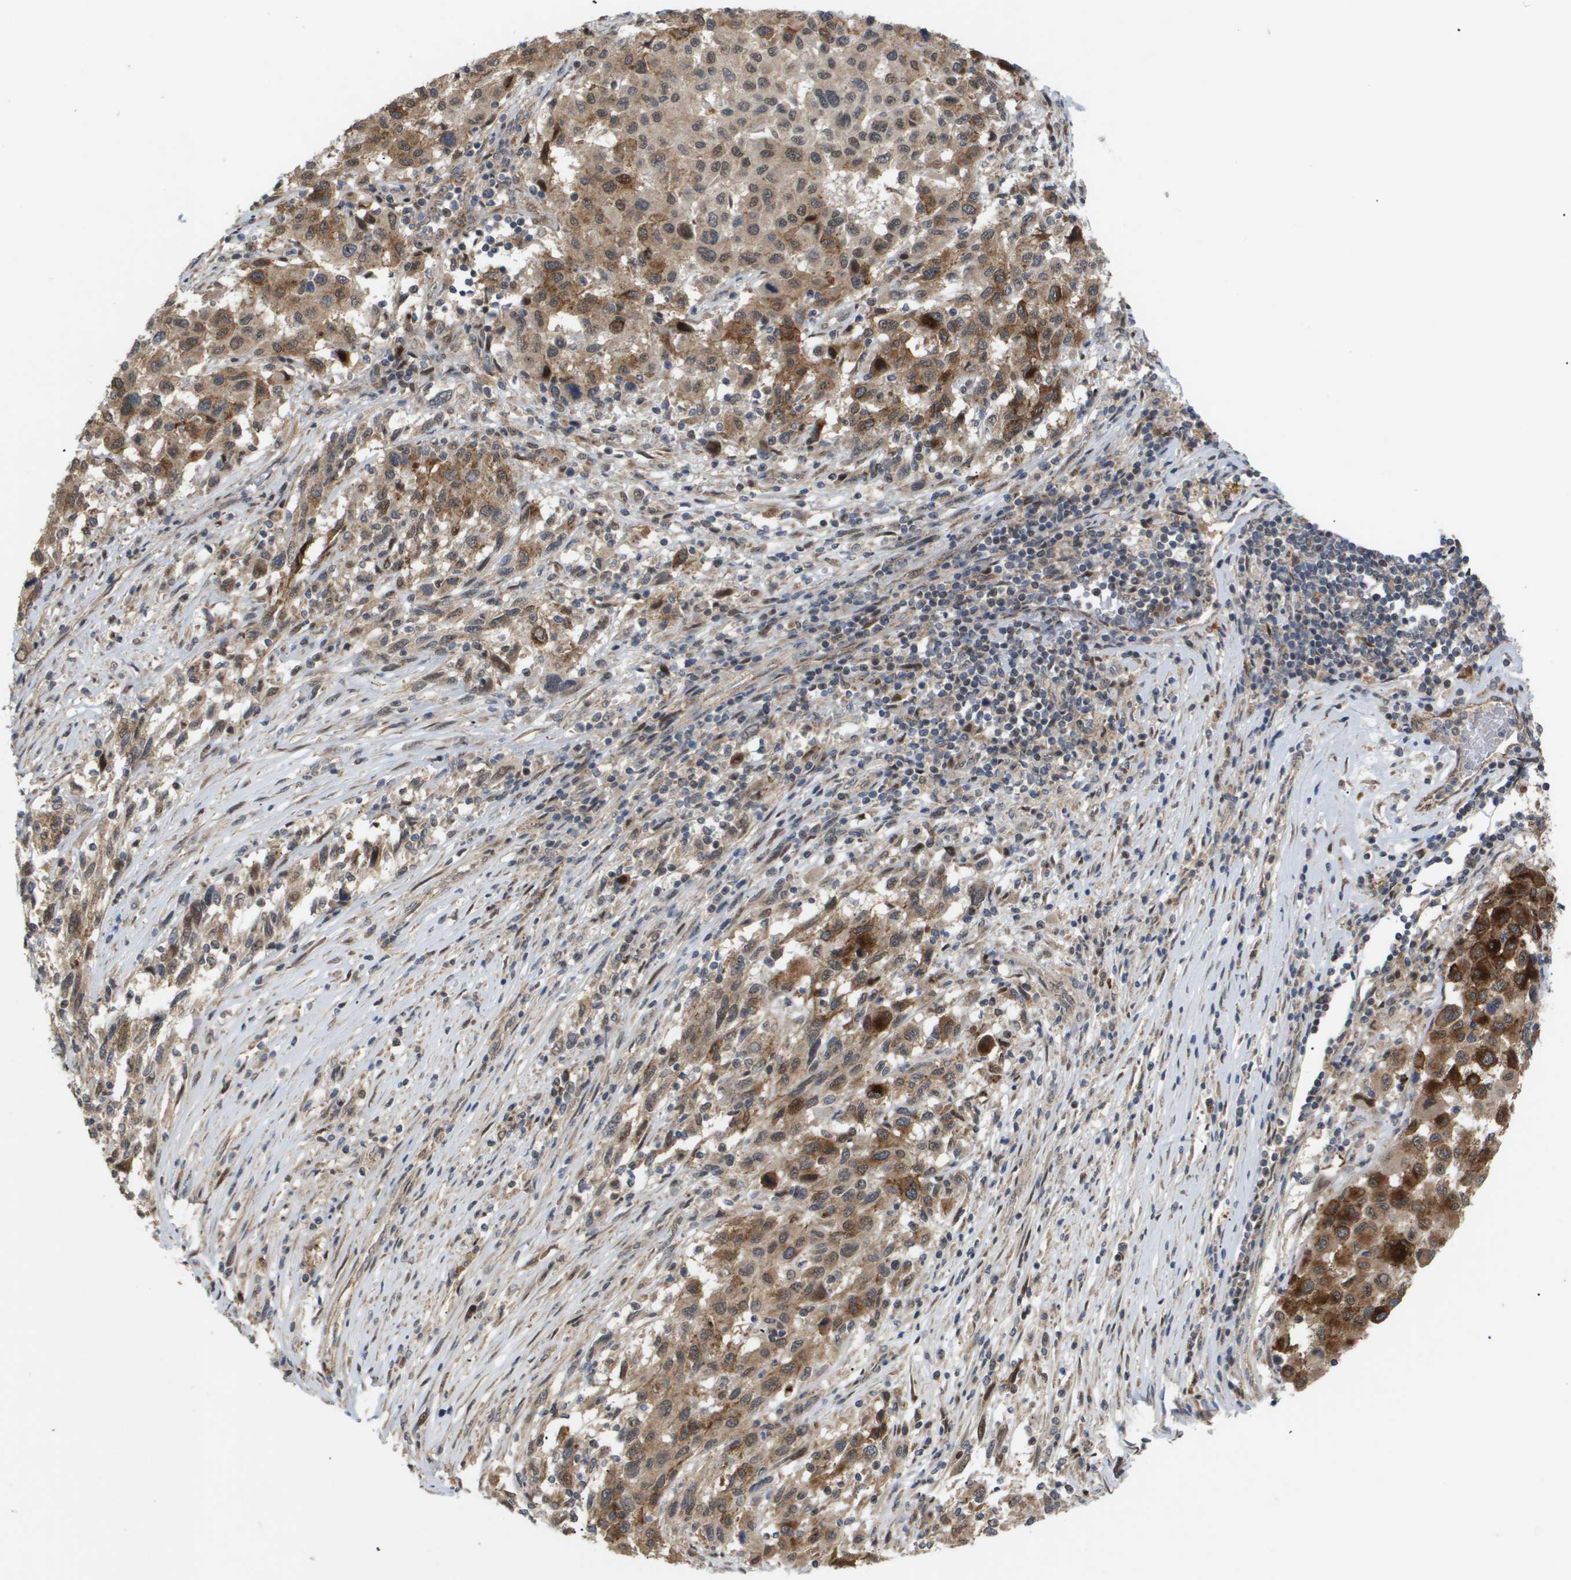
{"staining": {"intensity": "strong", "quantity": ">75%", "location": "cytoplasmic/membranous"}, "tissue": "melanoma", "cell_type": "Tumor cells", "image_type": "cancer", "snomed": [{"axis": "morphology", "description": "Malignant melanoma, Metastatic site"}, {"axis": "topography", "description": "Lymph node"}], "caption": "The histopathology image exhibits staining of melanoma, revealing strong cytoplasmic/membranous protein positivity (brown color) within tumor cells.", "gene": "PDGFB", "patient": {"sex": "male", "age": 61}}